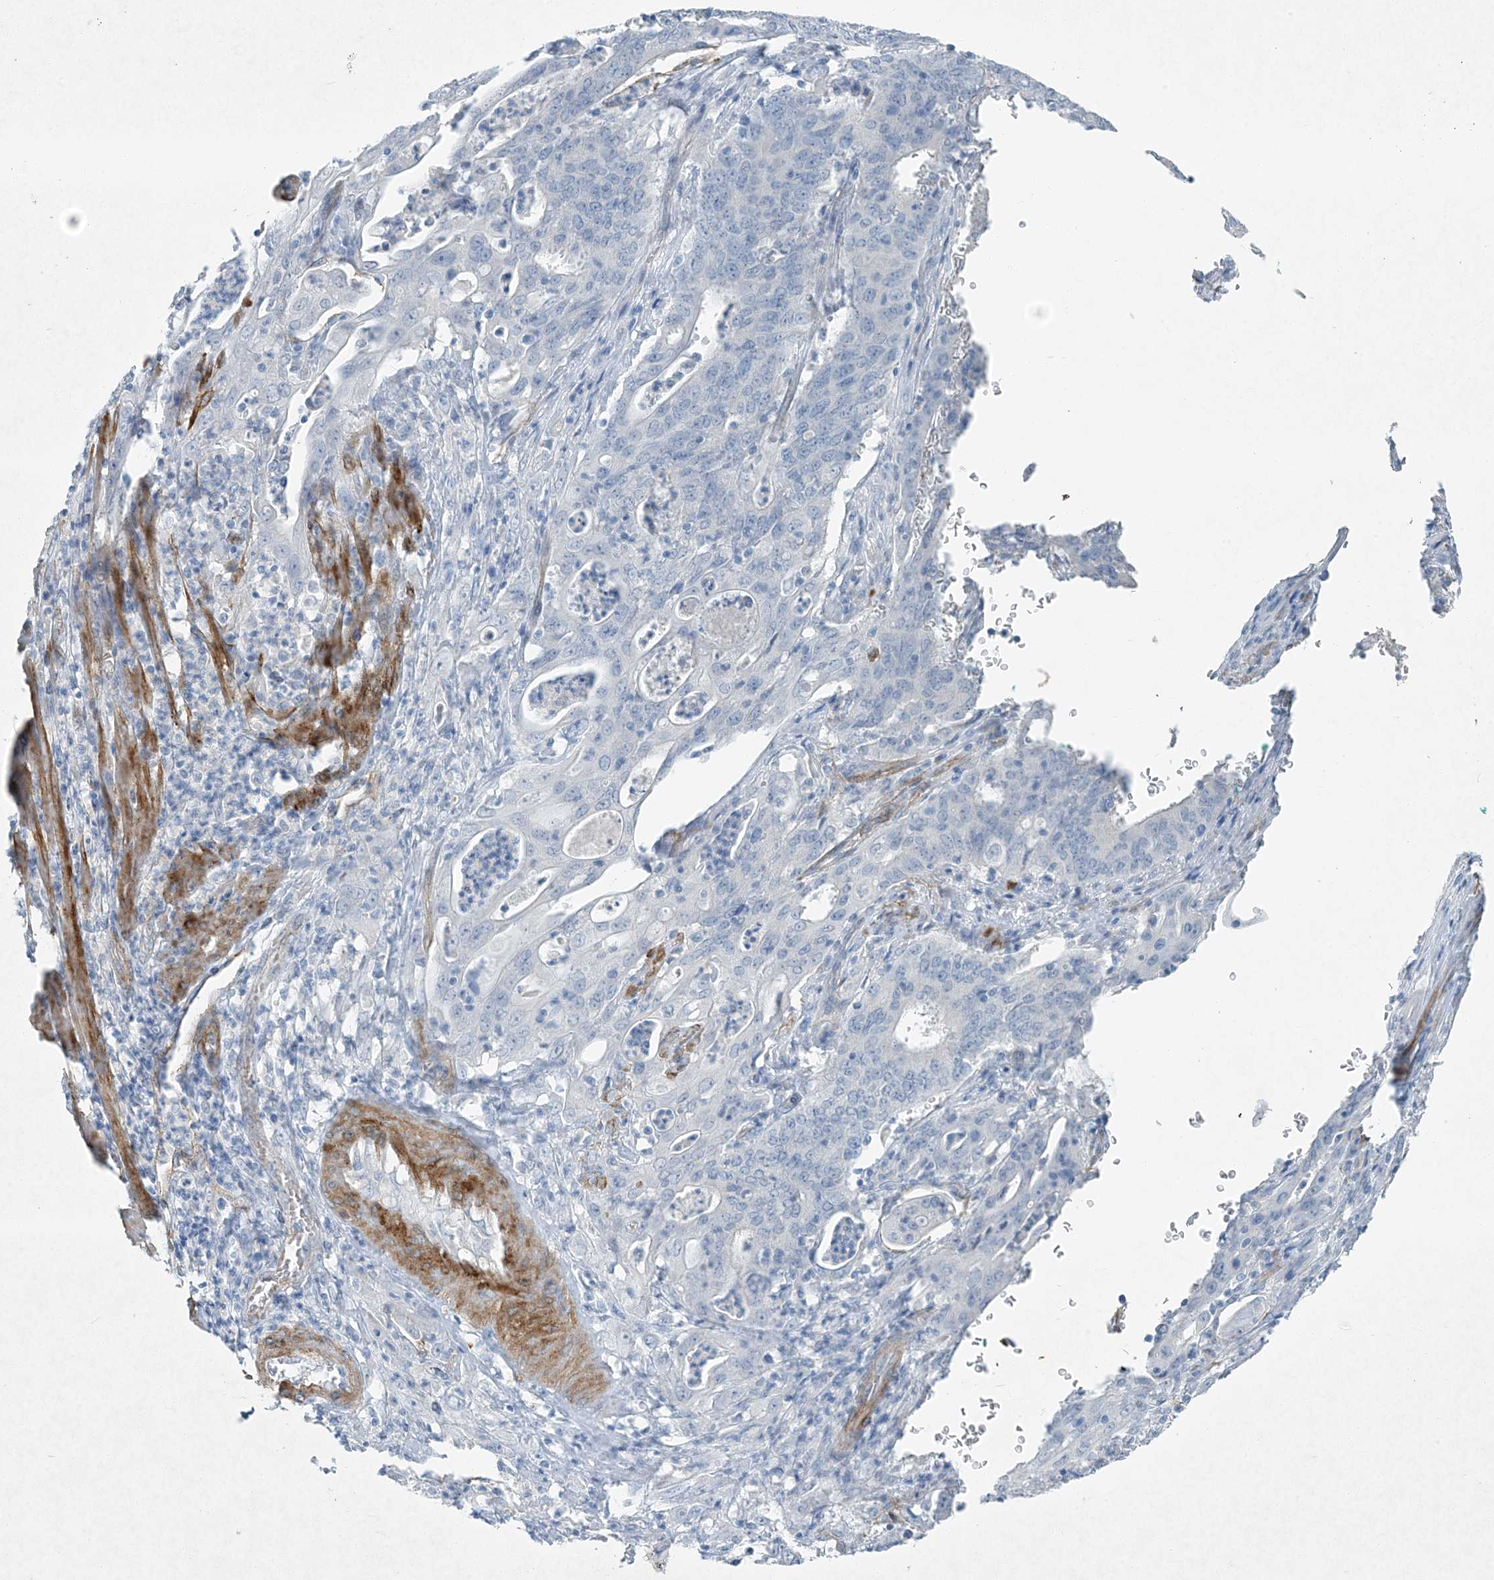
{"staining": {"intensity": "negative", "quantity": "none", "location": "none"}, "tissue": "cervical cancer", "cell_type": "Tumor cells", "image_type": "cancer", "snomed": [{"axis": "morphology", "description": "Adenocarcinoma, NOS"}, {"axis": "topography", "description": "Cervix"}], "caption": "Photomicrograph shows no significant protein expression in tumor cells of cervical adenocarcinoma. The staining is performed using DAB (3,3'-diaminobenzidine) brown chromogen with nuclei counter-stained in using hematoxylin.", "gene": "PGM5", "patient": {"sex": "female", "age": 44}}